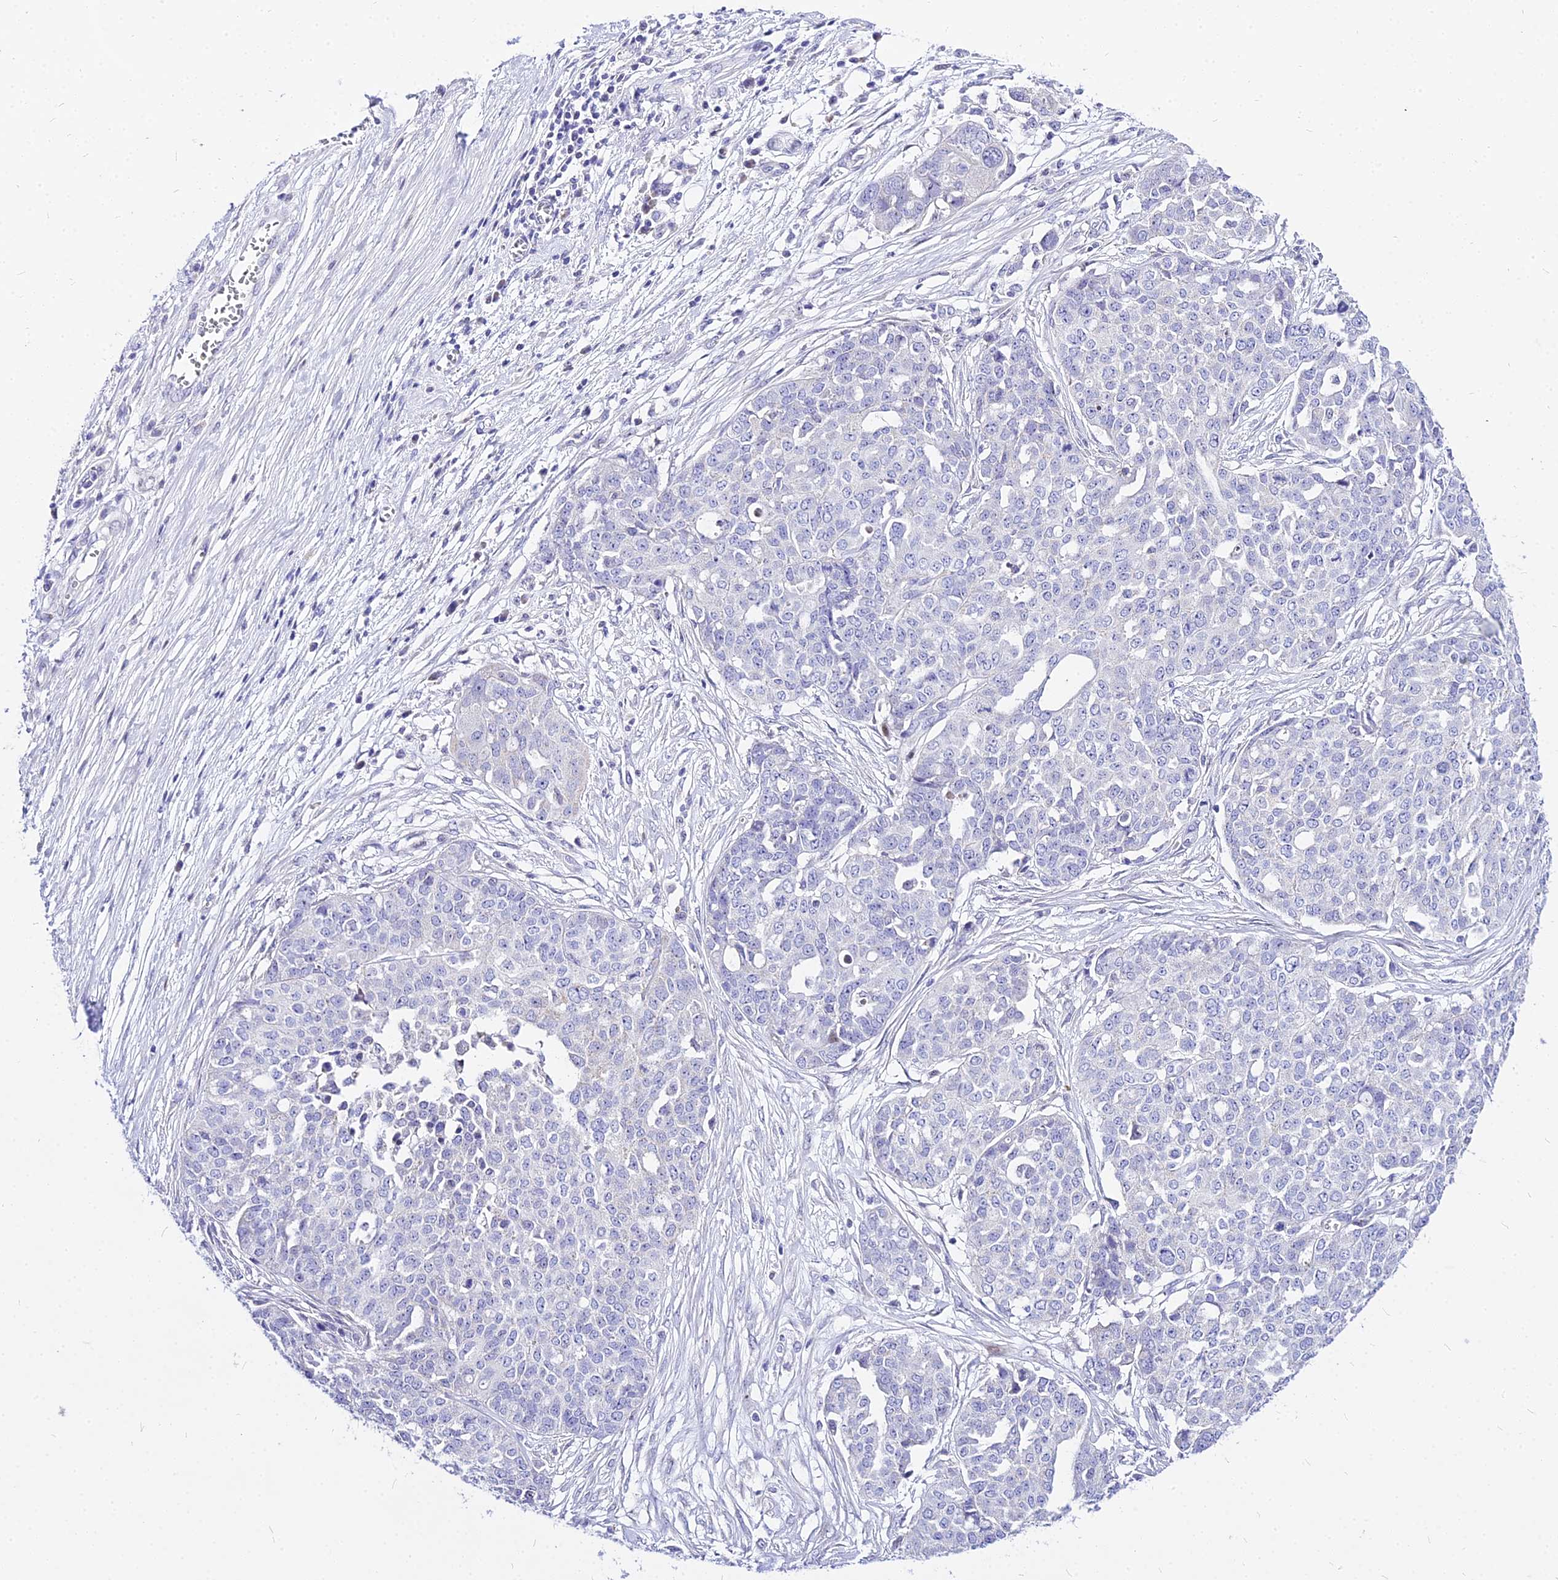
{"staining": {"intensity": "negative", "quantity": "none", "location": "none"}, "tissue": "ovarian cancer", "cell_type": "Tumor cells", "image_type": "cancer", "snomed": [{"axis": "morphology", "description": "Cystadenocarcinoma, serous, NOS"}, {"axis": "topography", "description": "Soft tissue"}, {"axis": "topography", "description": "Ovary"}], "caption": "DAB immunohistochemical staining of human serous cystadenocarcinoma (ovarian) exhibits no significant staining in tumor cells.", "gene": "CARD18", "patient": {"sex": "female", "age": 57}}